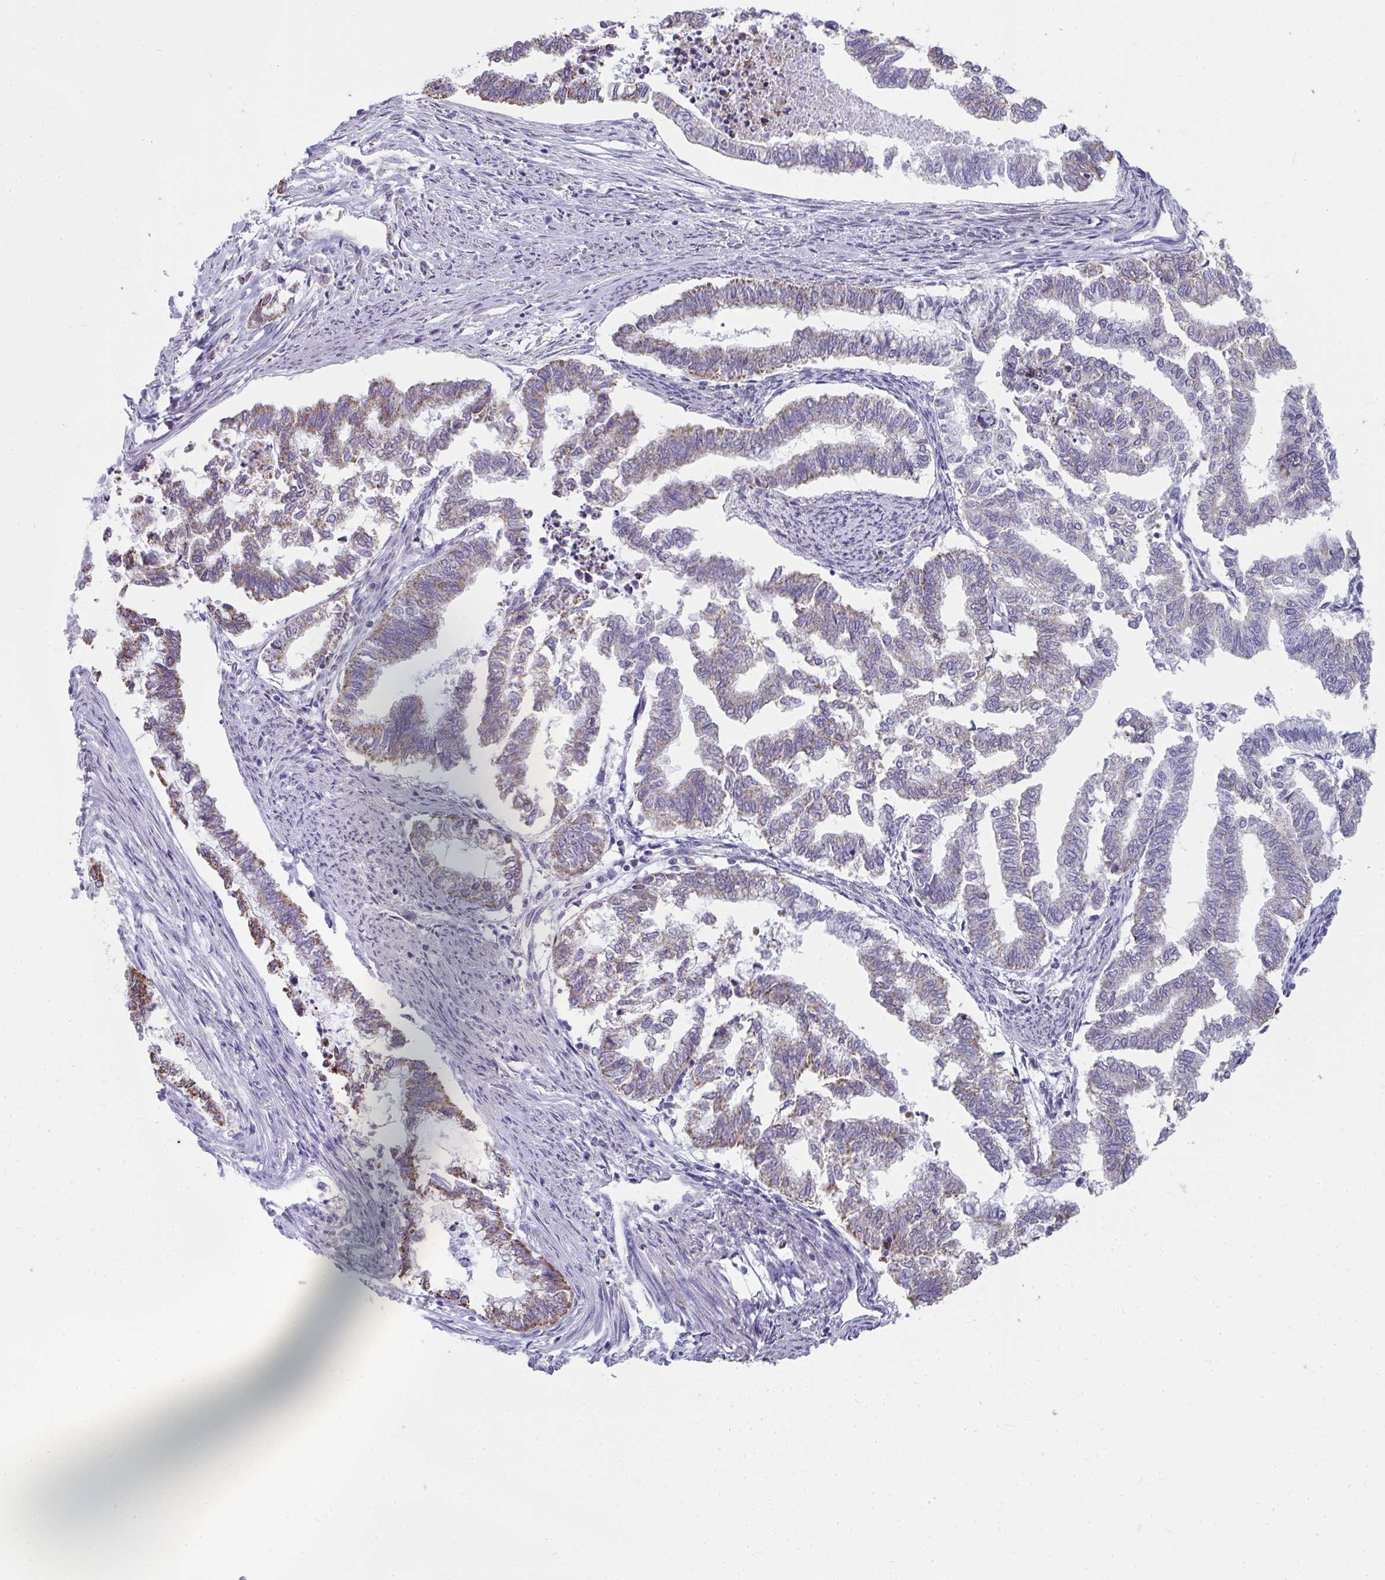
{"staining": {"intensity": "moderate", "quantity": "<25%", "location": "cytoplasmic/membranous"}, "tissue": "endometrial cancer", "cell_type": "Tumor cells", "image_type": "cancer", "snomed": [{"axis": "morphology", "description": "Adenocarcinoma, NOS"}, {"axis": "topography", "description": "Endometrium"}], "caption": "Tumor cells reveal low levels of moderate cytoplasmic/membranous expression in approximately <25% of cells in human endometrial cancer (adenocarcinoma).", "gene": "SLC6A1", "patient": {"sex": "female", "age": 79}}